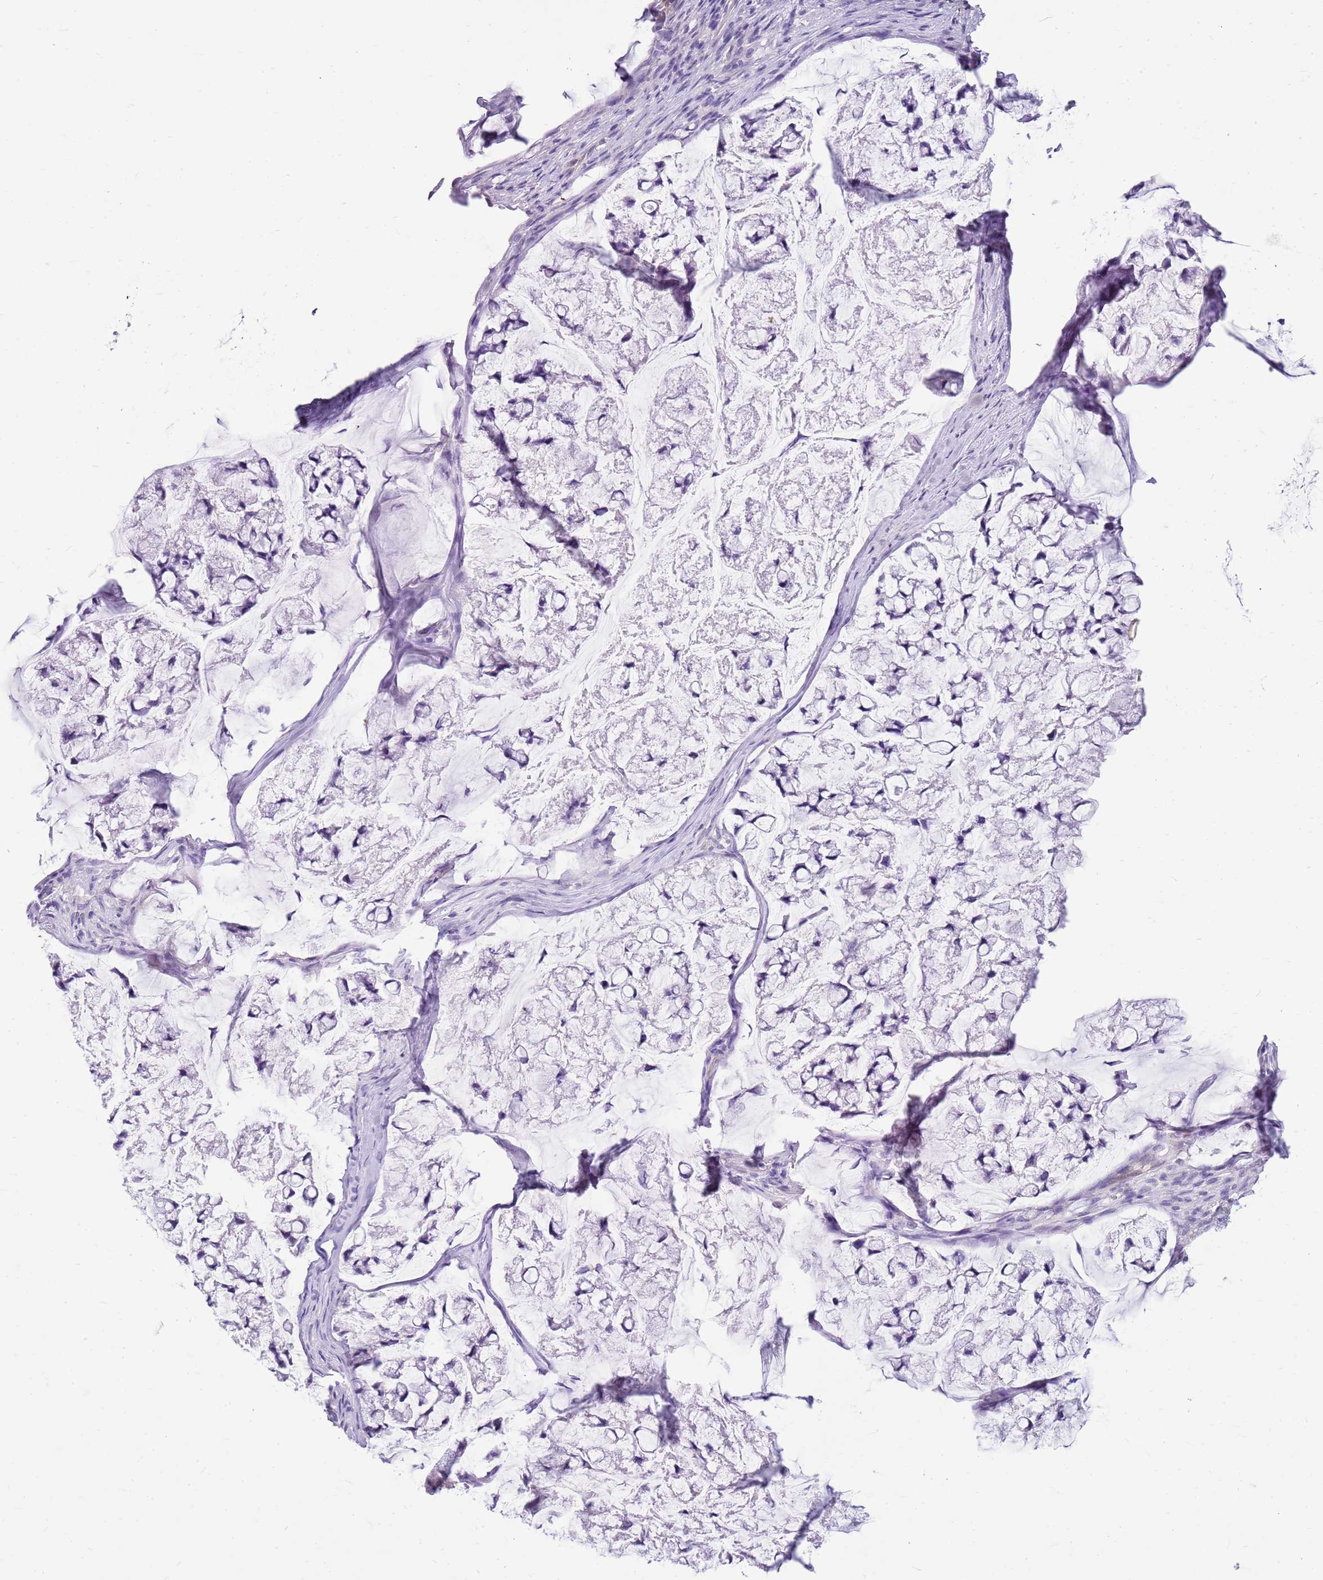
{"staining": {"intensity": "negative", "quantity": "none", "location": "none"}, "tissue": "stomach cancer", "cell_type": "Tumor cells", "image_type": "cancer", "snomed": [{"axis": "morphology", "description": "Adenocarcinoma, NOS"}, {"axis": "topography", "description": "Stomach, lower"}], "caption": "The histopathology image displays no staining of tumor cells in stomach cancer (adenocarcinoma). (DAB immunohistochemistry with hematoxylin counter stain).", "gene": "SULT1E1", "patient": {"sex": "male", "age": 67}}